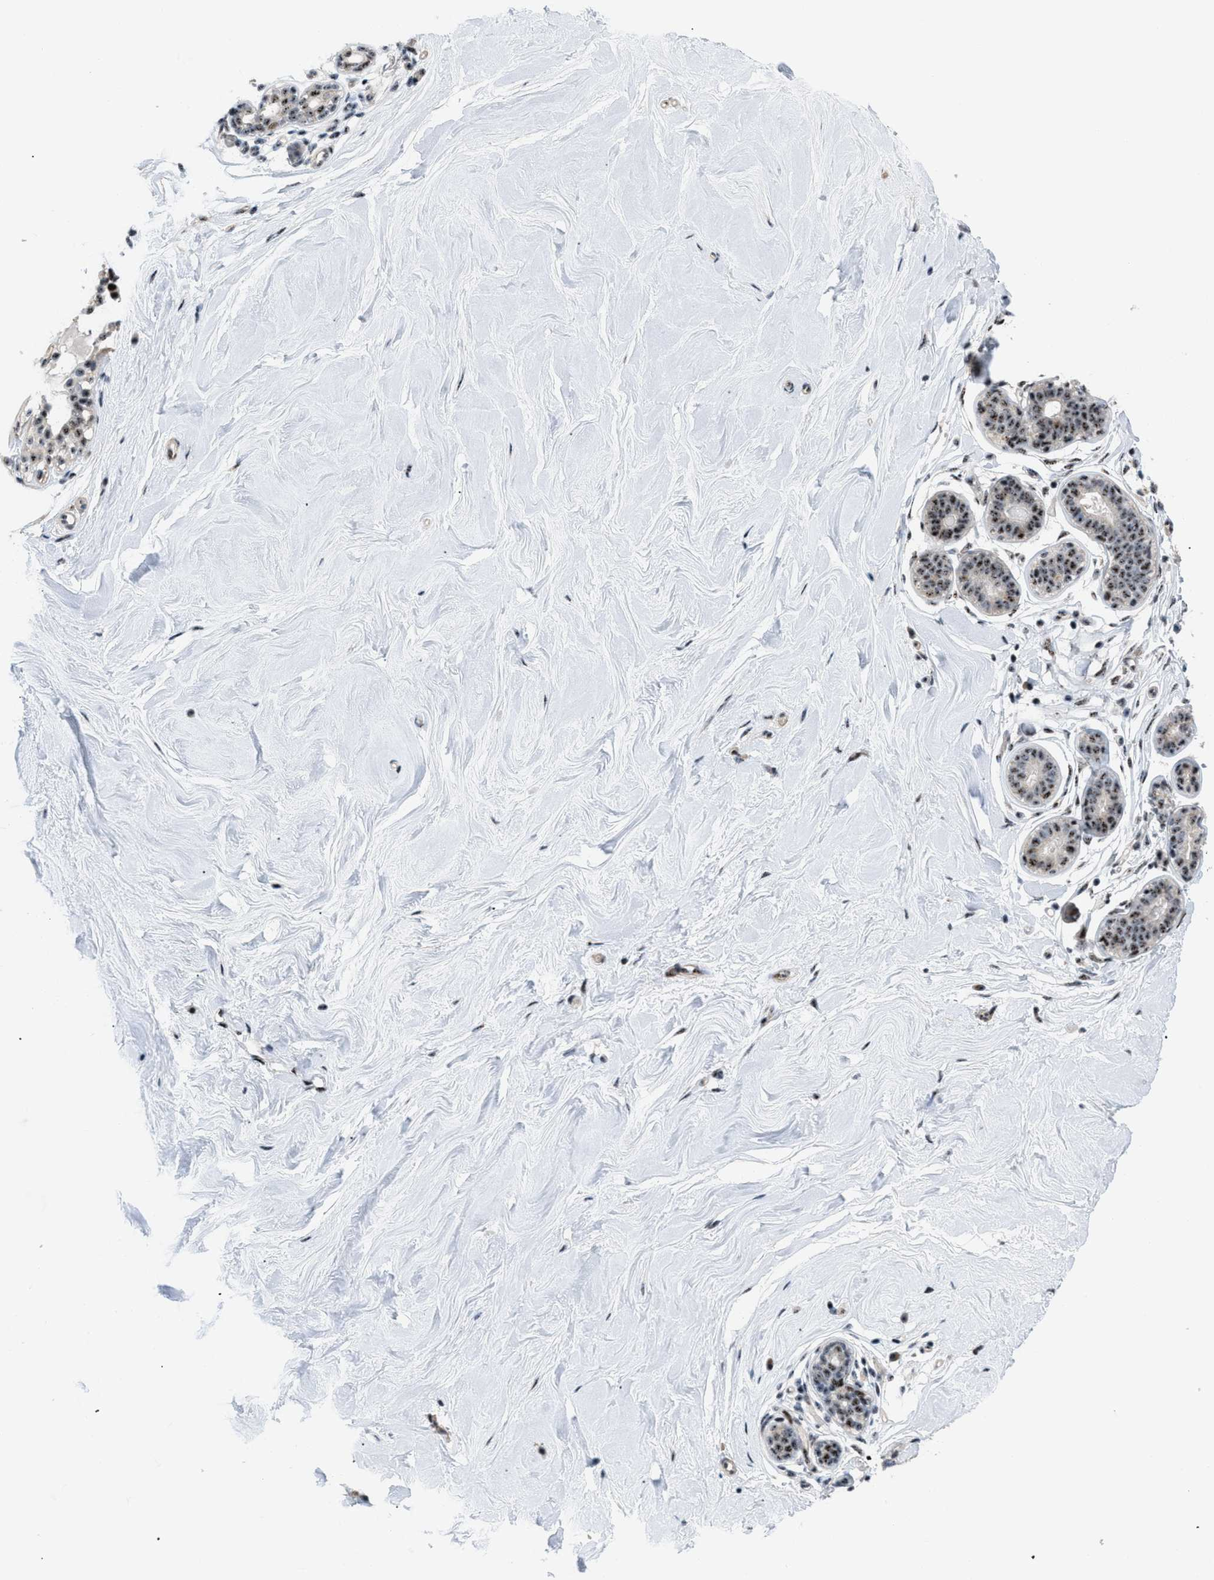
{"staining": {"intensity": "moderate", "quantity": ">75%", "location": "nuclear"}, "tissue": "breast", "cell_type": "Adipocytes", "image_type": "normal", "snomed": [{"axis": "morphology", "description": "Normal tissue, NOS"}, {"axis": "topography", "description": "Breast"}], "caption": "A high-resolution image shows immunohistochemistry staining of benign breast, which demonstrates moderate nuclear positivity in approximately >75% of adipocytes.", "gene": "CDR2", "patient": {"sex": "female", "age": 22}}